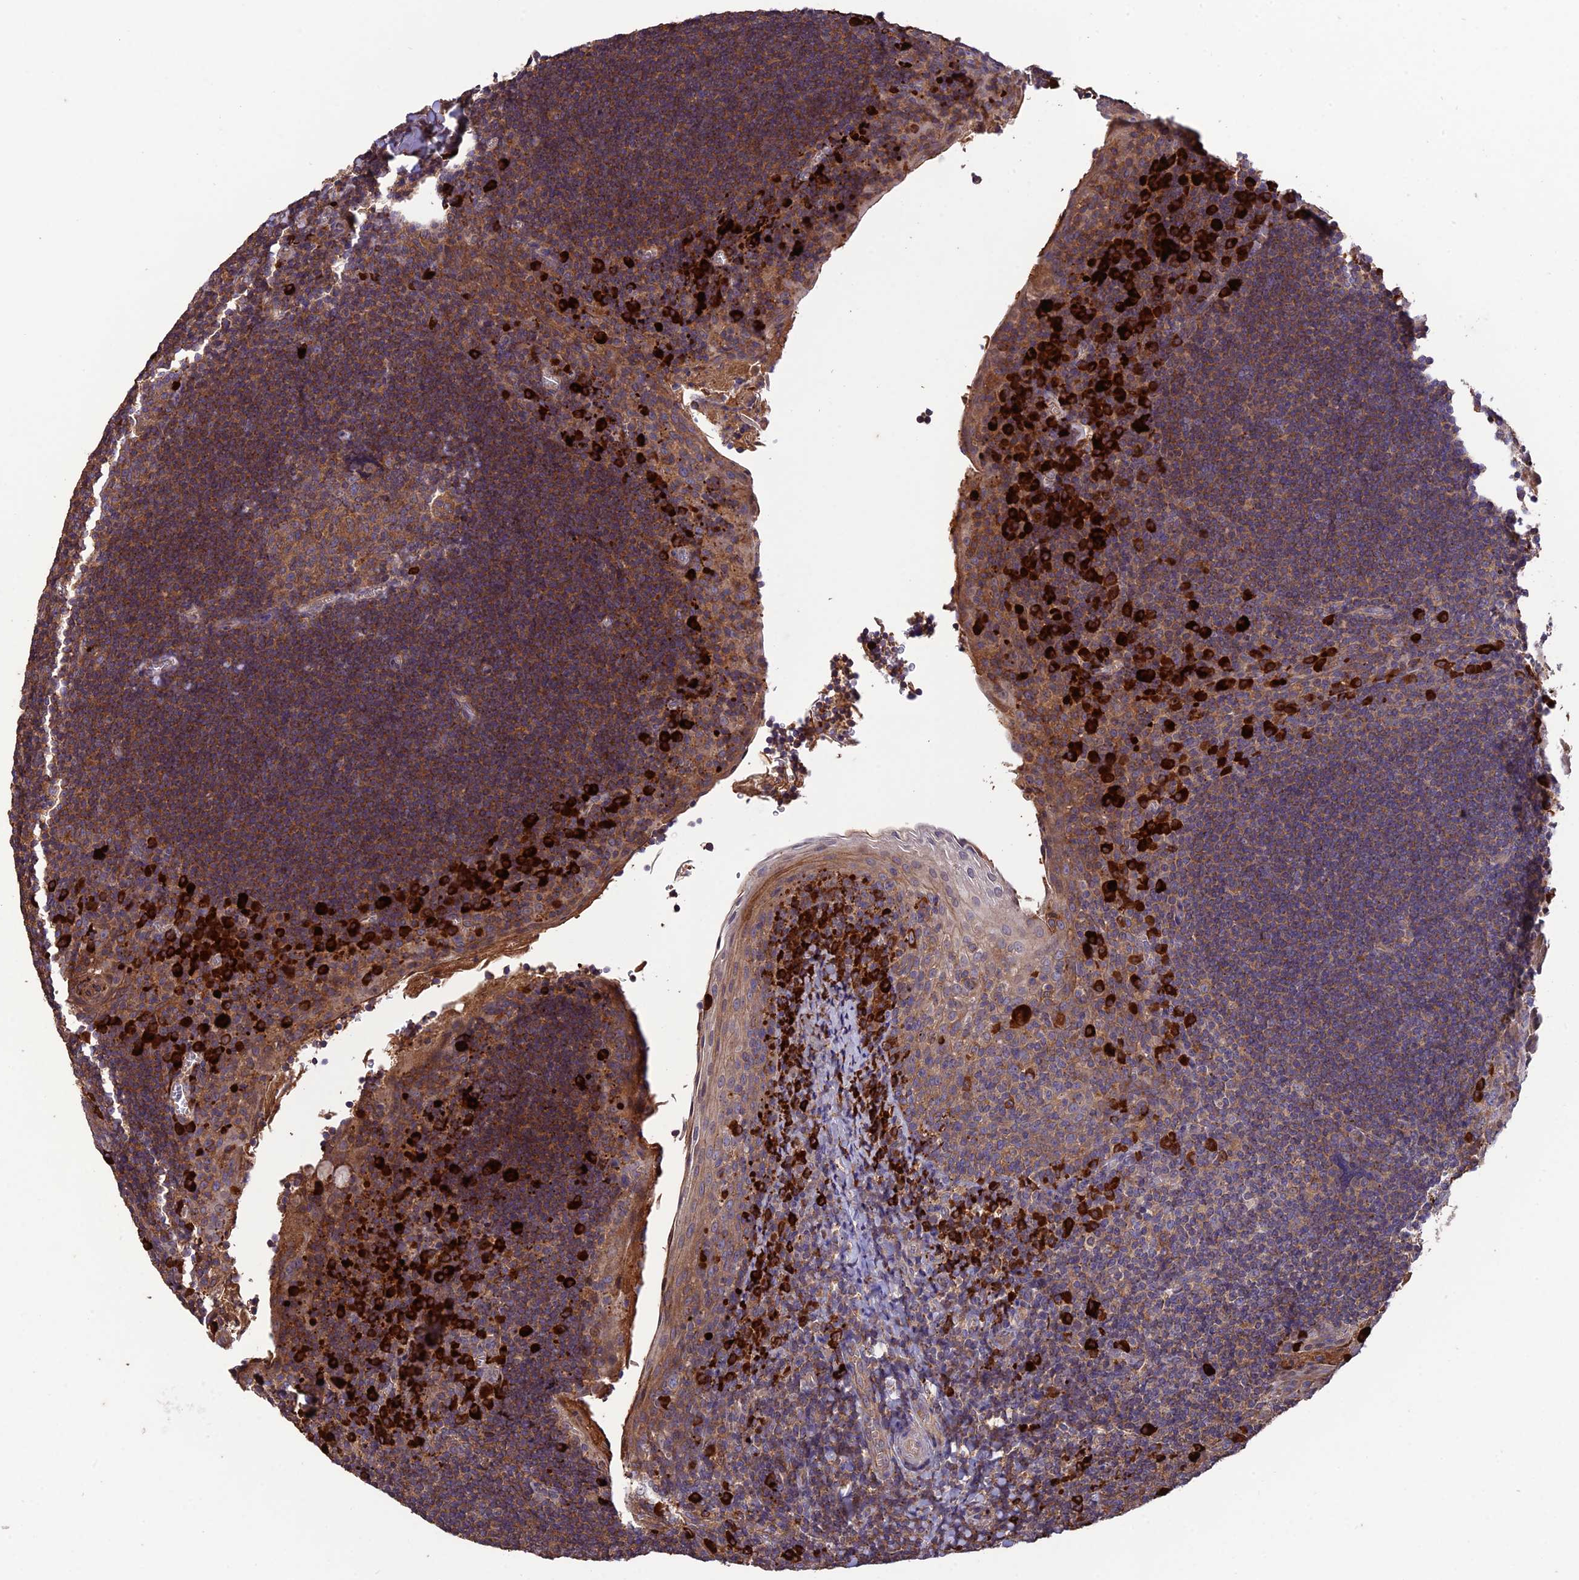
{"staining": {"intensity": "strong", "quantity": "<25%", "location": "cytoplasmic/membranous"}, "tissue": "tonsil", "cell_type": "Germinal center cells", "image_type": "normal", "snomed": [{"axis": "morphology", "description": "Normal tissue, NOS"}, {"axis": "topography", "description": "Tonsil"}], "caption": "Protein staining of normal tonsil exhibits strong cytoplasmic/membranous staining in about <25% of germinal center cells. Immunohistochemistry (ihc) stains the protein of interest in brown and the nuclei are stained blue.", "gene": "MIOS", "patient": {"sex": "male", "age": 27}}